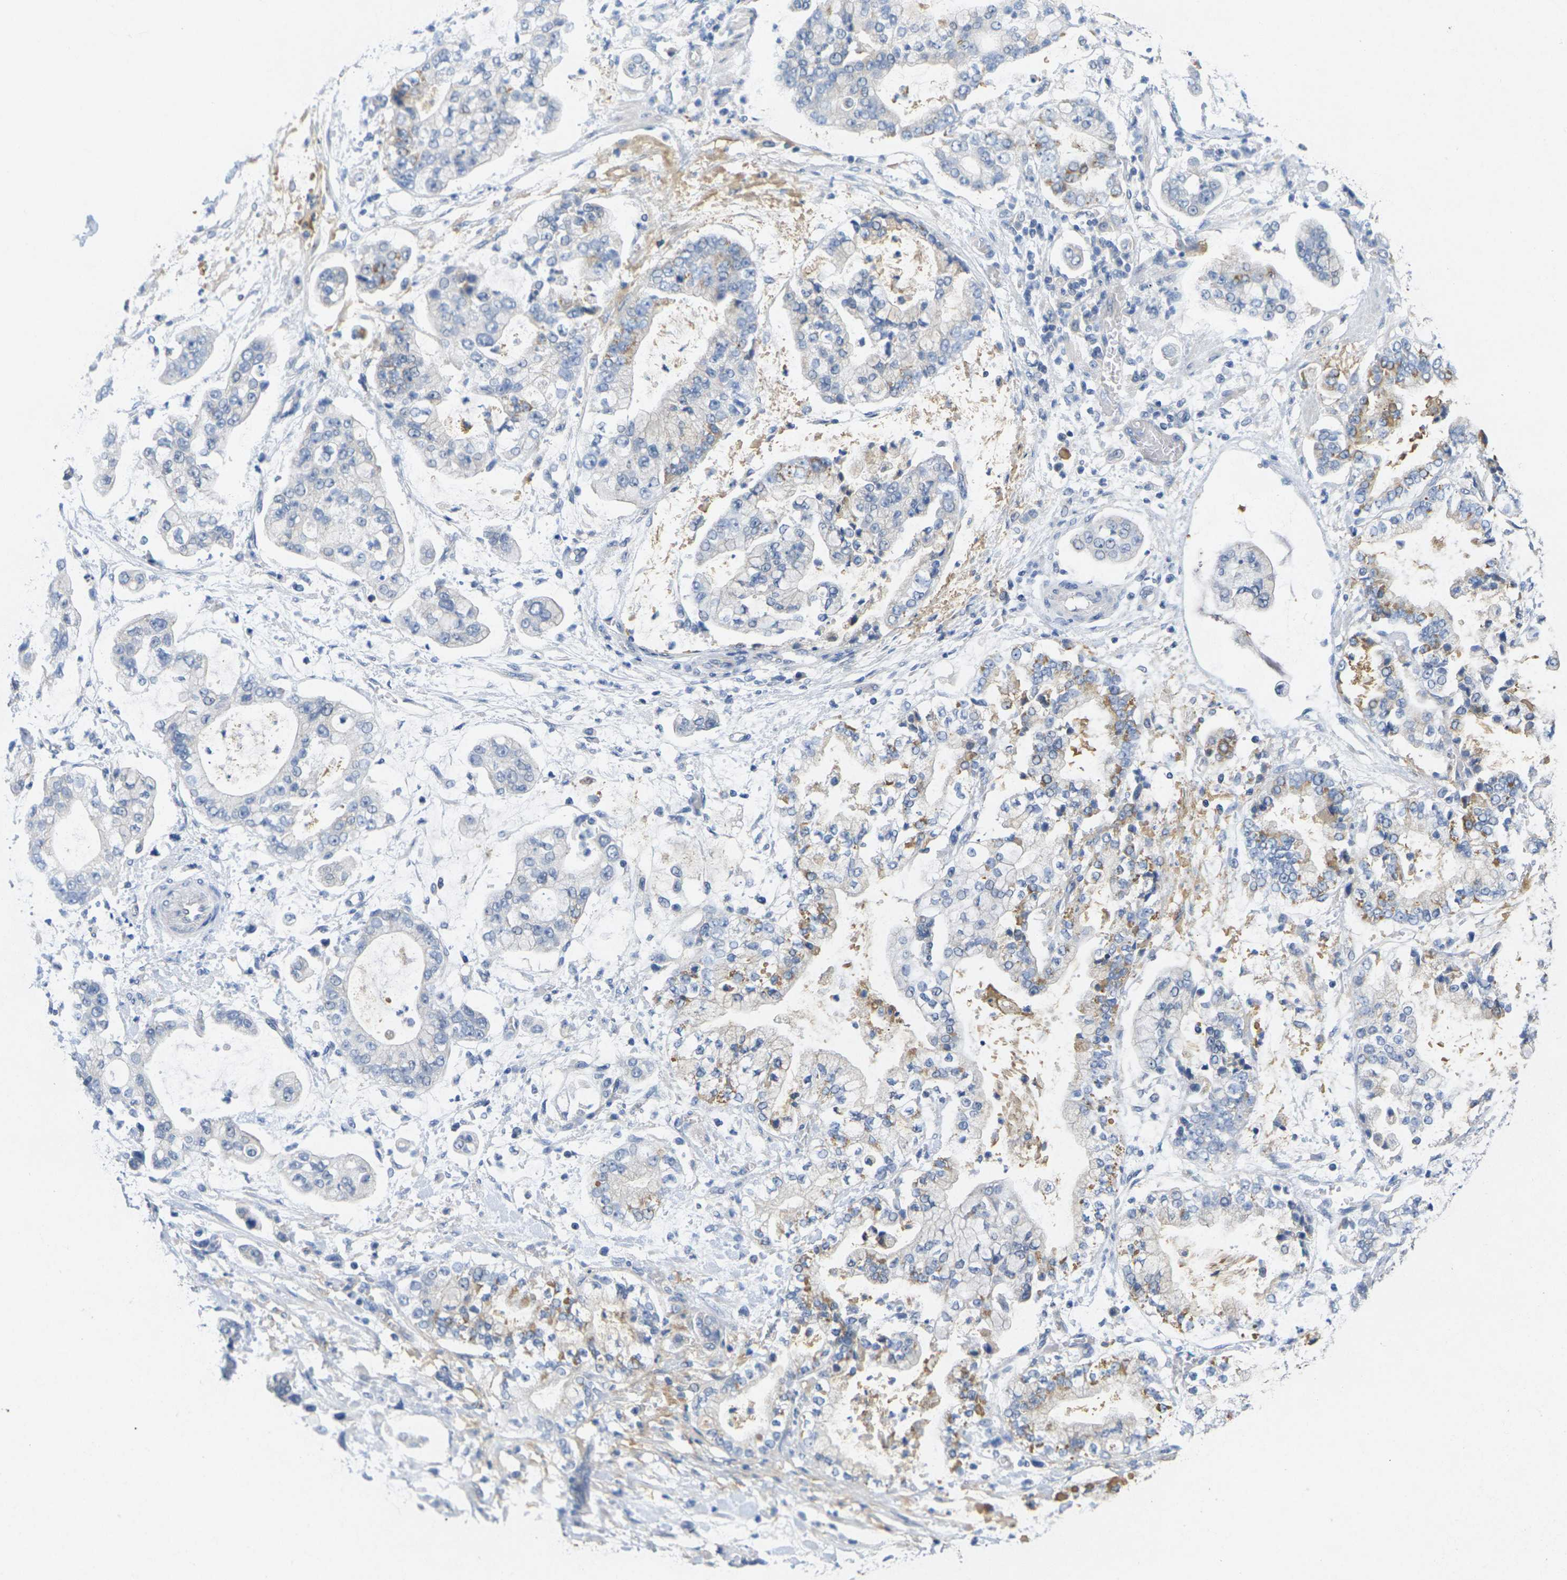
{"staining": {"intensity": "moderate", "quantity": "25%-75%", "location": "cytoplasmic/membranous"}, "tissue": "stomach cancer", "cell_type": "Tumor cells", "image_type": "cancer", "snomed": [{"axis": "morphology", "description": "Adenocarcinoma, NOS"}, {"axis": "topography", "description": "Stomach"}], "caption": "Stomach cancer stained with a brown dye displays moderate cytoplasmic/membranous positive expression in about 25%-75% of tumor cells.", "gene": "TNNI3", "patient": {"sex": "male", "age": 76}}